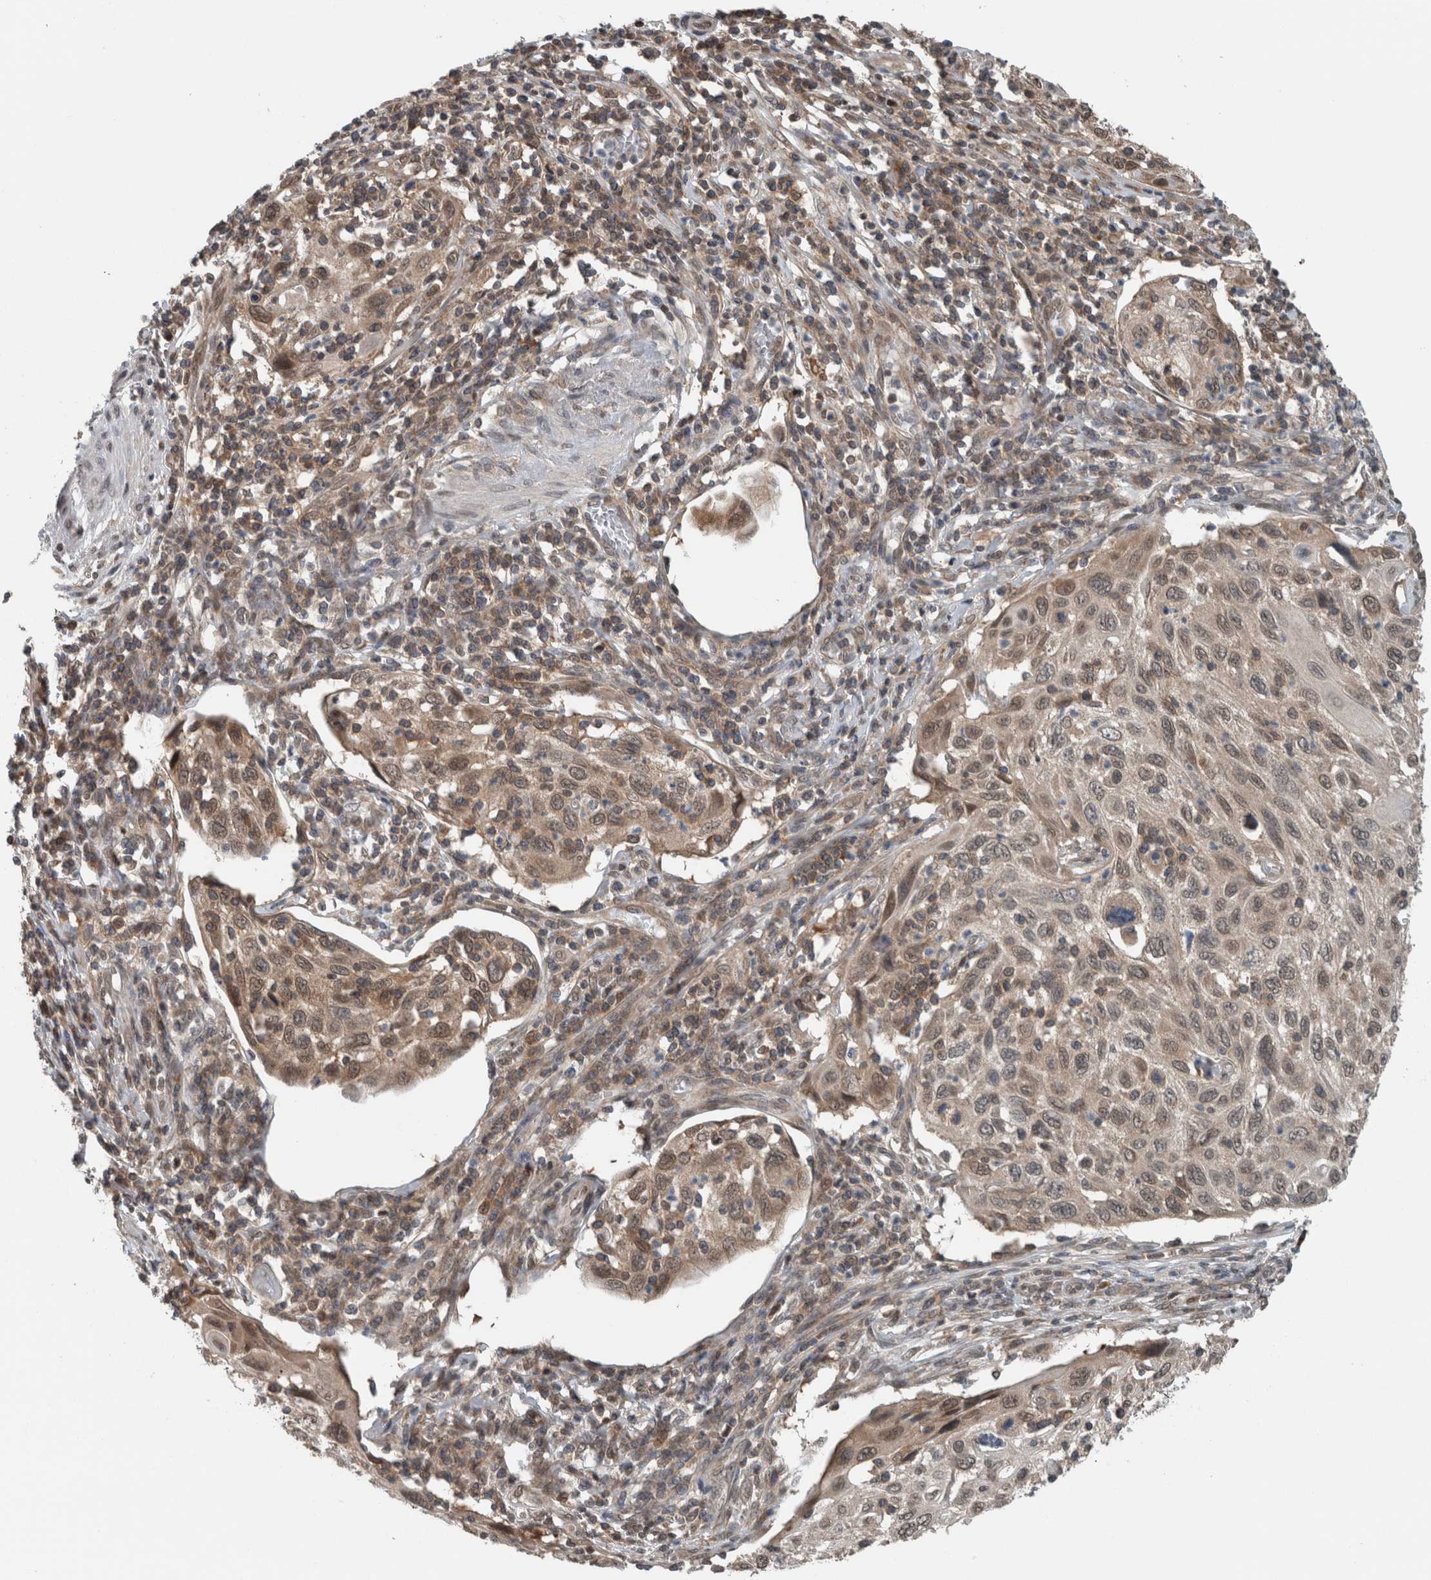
{"staining": {"intensity": "weak", "quantity": ">75%", "location": "cytoplasmic/membranous,nuclear"}, "tissue": "cervical cancer", "cell_type": "Tumor cells", "image_type": "cancer", "snomed": [{"axis": "morphology", "description": "Squamous cell carcinoma, NOS"}, {"axis": "topography", "description": "Cervix"}], "caption": "Protein analysis of cervical cancer tissue demonstrates weak cytoplasmic/membranous and nuclear expression in about >75% of tumor cells.", "gene": "SPAG7", "patient": {"sex": "female", "age": 70}}